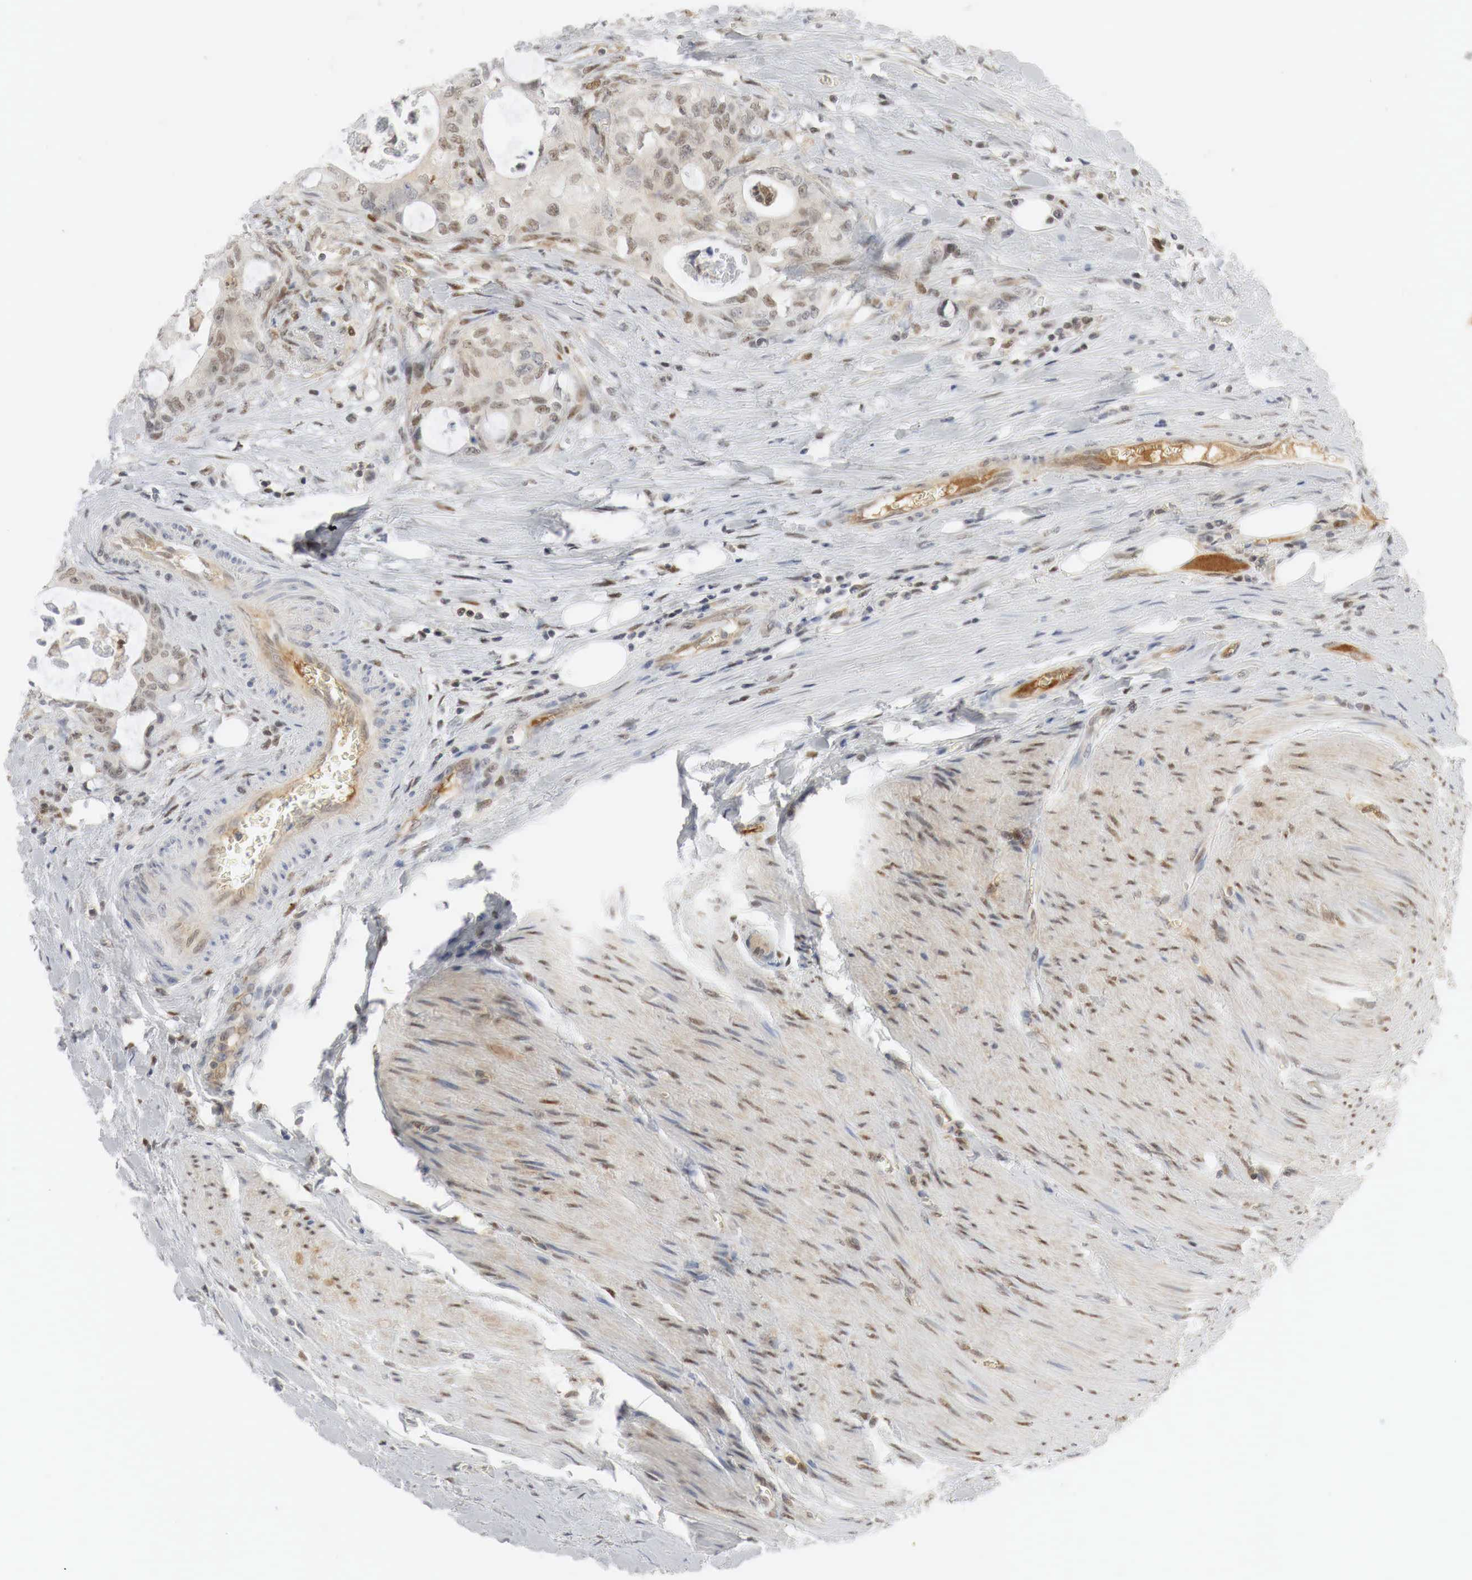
{"staining": {"intensity": "moderate", "quantity": "25%-75%", "location": "cytoplasmic/membranous,nuclear"}, "tissue": "colorectal cancer", "cell_type": "Tumor cells", "image_type": "cancer", "snomed": [{"axis": "morphology", "description": "Adenocarcinoma, NOS"}, {"axis": "topography", "description": "Rectum"}], "caption": "A medium amount of moderate cytoplasmic/membranous and nuclear positivity is identified in approximately 25%-75% of tumor cells in colorectal adenocarcinoma tissue.", "gene": "MYC", "patient": {"sex": "female", "age": 57}}